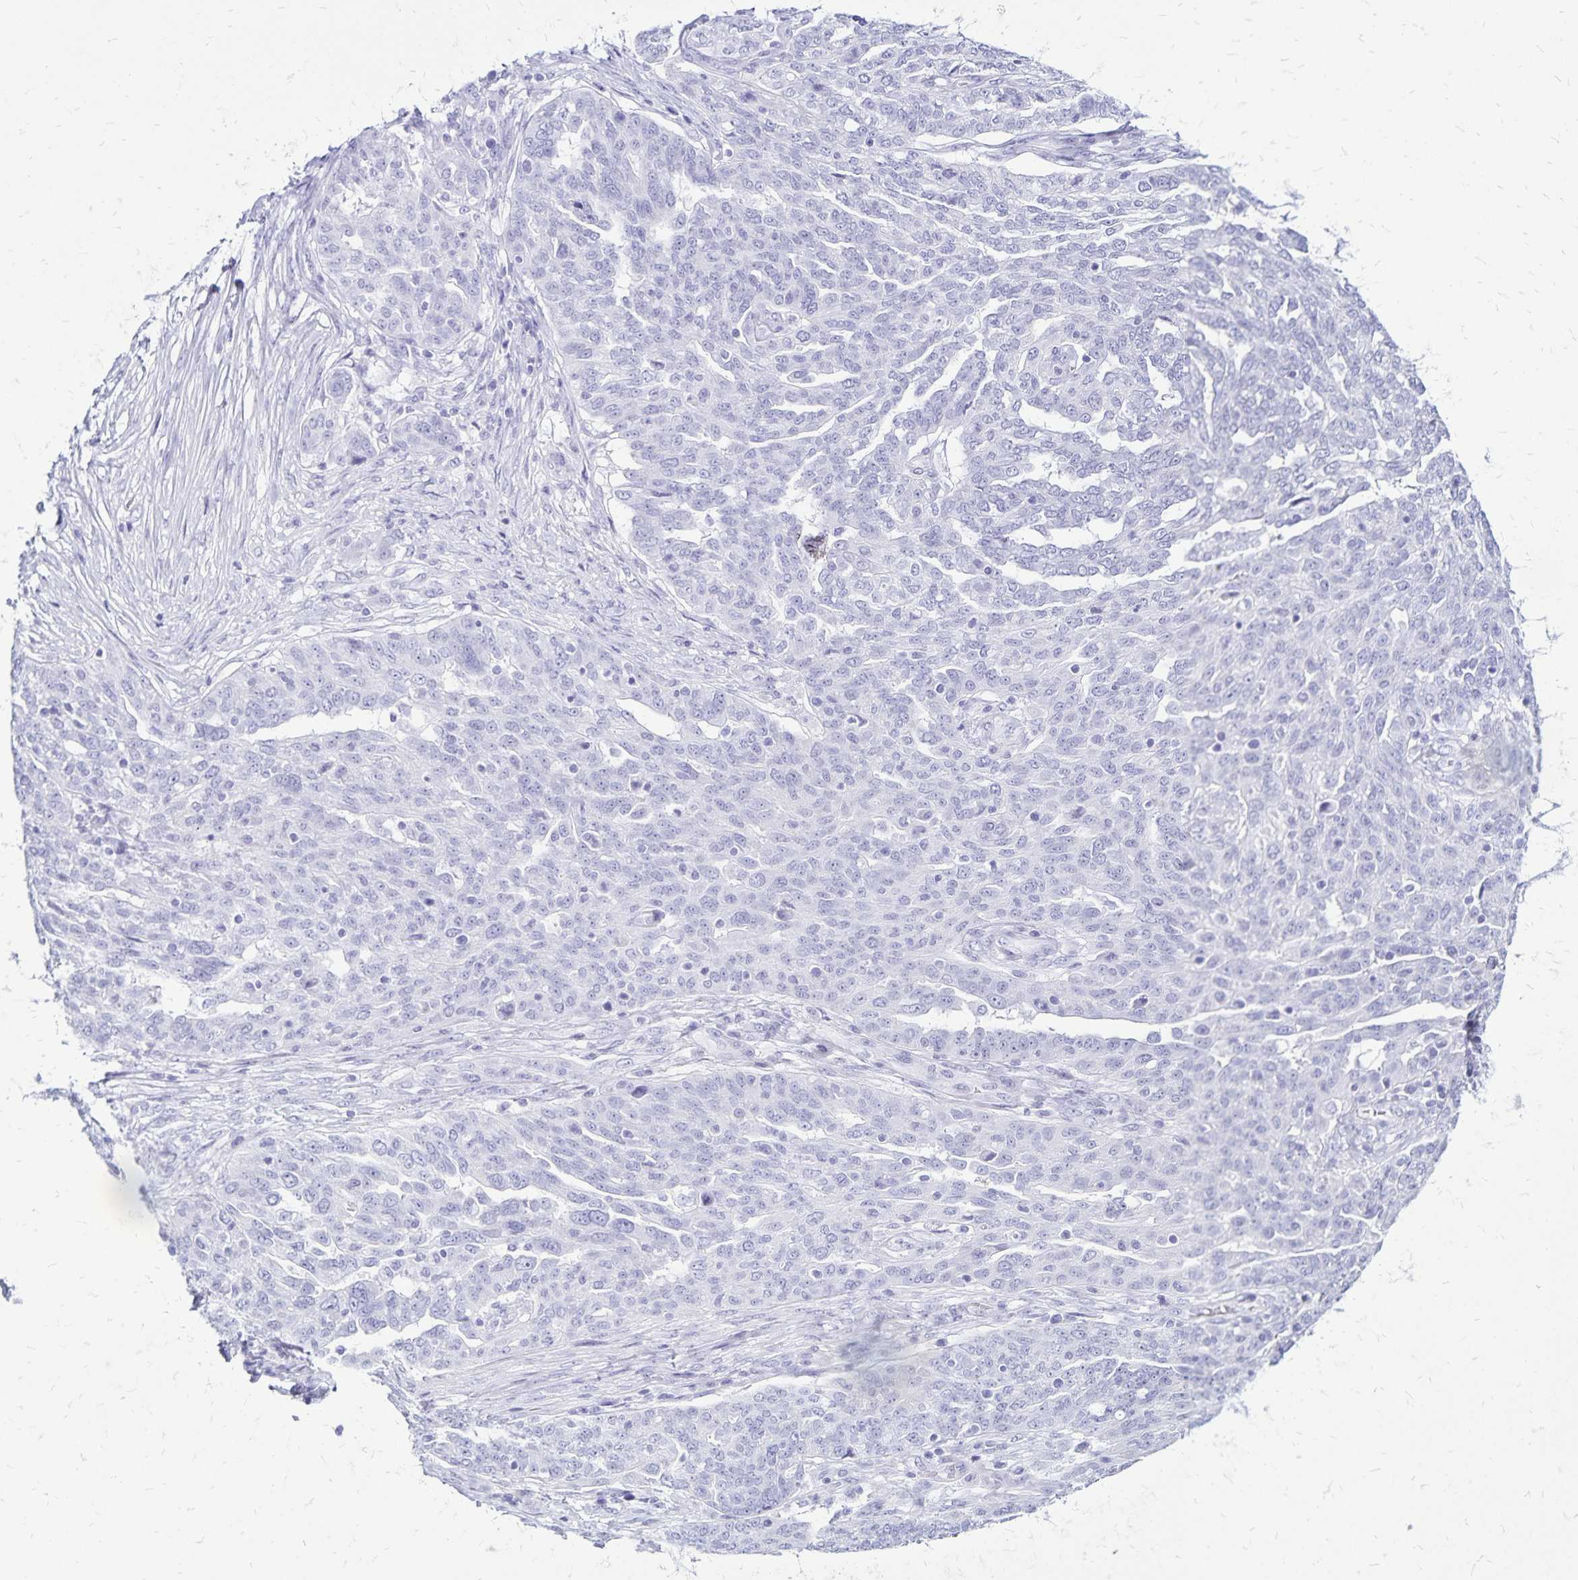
{"staining": {"intensity": "negative", "quantity": "none", "location": "none"}, "tissue": "ovarian cancer", "cell_type": "Tumor cells", "image_type": "cancer", "snomed": [{"axis": "morphology", "description": "Cystadenocarcinoma, serous, NOS"}, {"axis": "topography", "description": "Ovary"}], "caption": "Image shows no protein expression in tumor cells of ovarian cancer (serous cystadenocarcinoma) tissue. Brightfield microscopy of IHC stained with DAB (3,3'-diaminobenzidine) (brown) and hematoxylin (blue), captured at high magnification.", "gene": "LIN28B", "patient": {"sex": "female", "age": 67}}